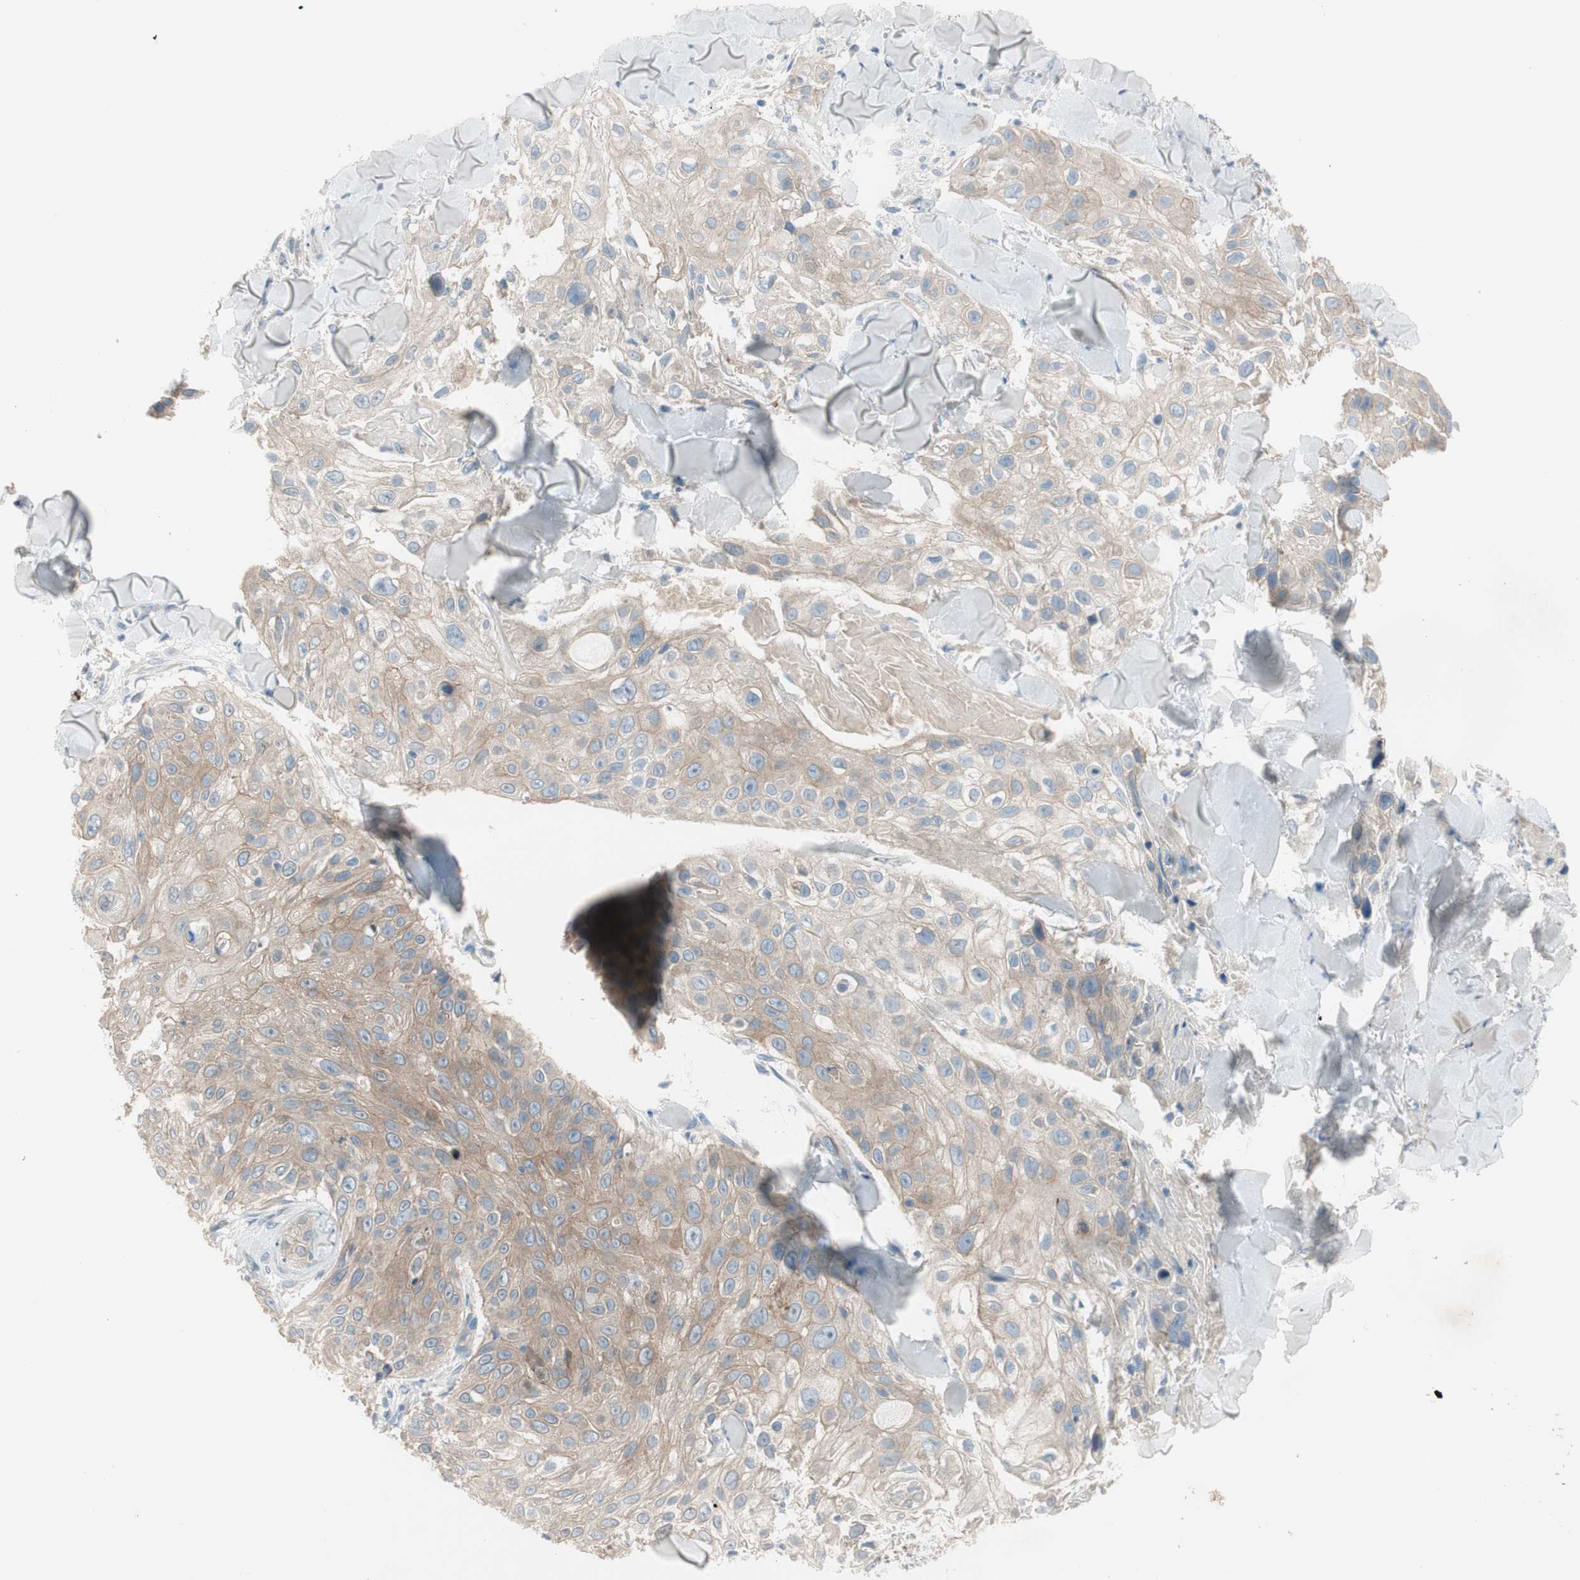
{"staining": {"intensity": "weak", "quantity": ">75%", "location": "cytoplasmic/membranous"}, "tissue": "skin cancer", "cell_type": "Tumor cells", "image_type": "cancer", "snomed": [{"axis": "morphology", "description": "Squamous cell carcinoma, NOS"}, {"axis": "topography", "description": "Skin"}], "caption": "The photomicrograph exhibits staining of skin squamous cell carcinoma, revealing weak cytoplasmic/membranous protein positivity (brown color) within tumor cells.", "gene": "PRRG4", "patient": {"sex": "male", "age": 86}}